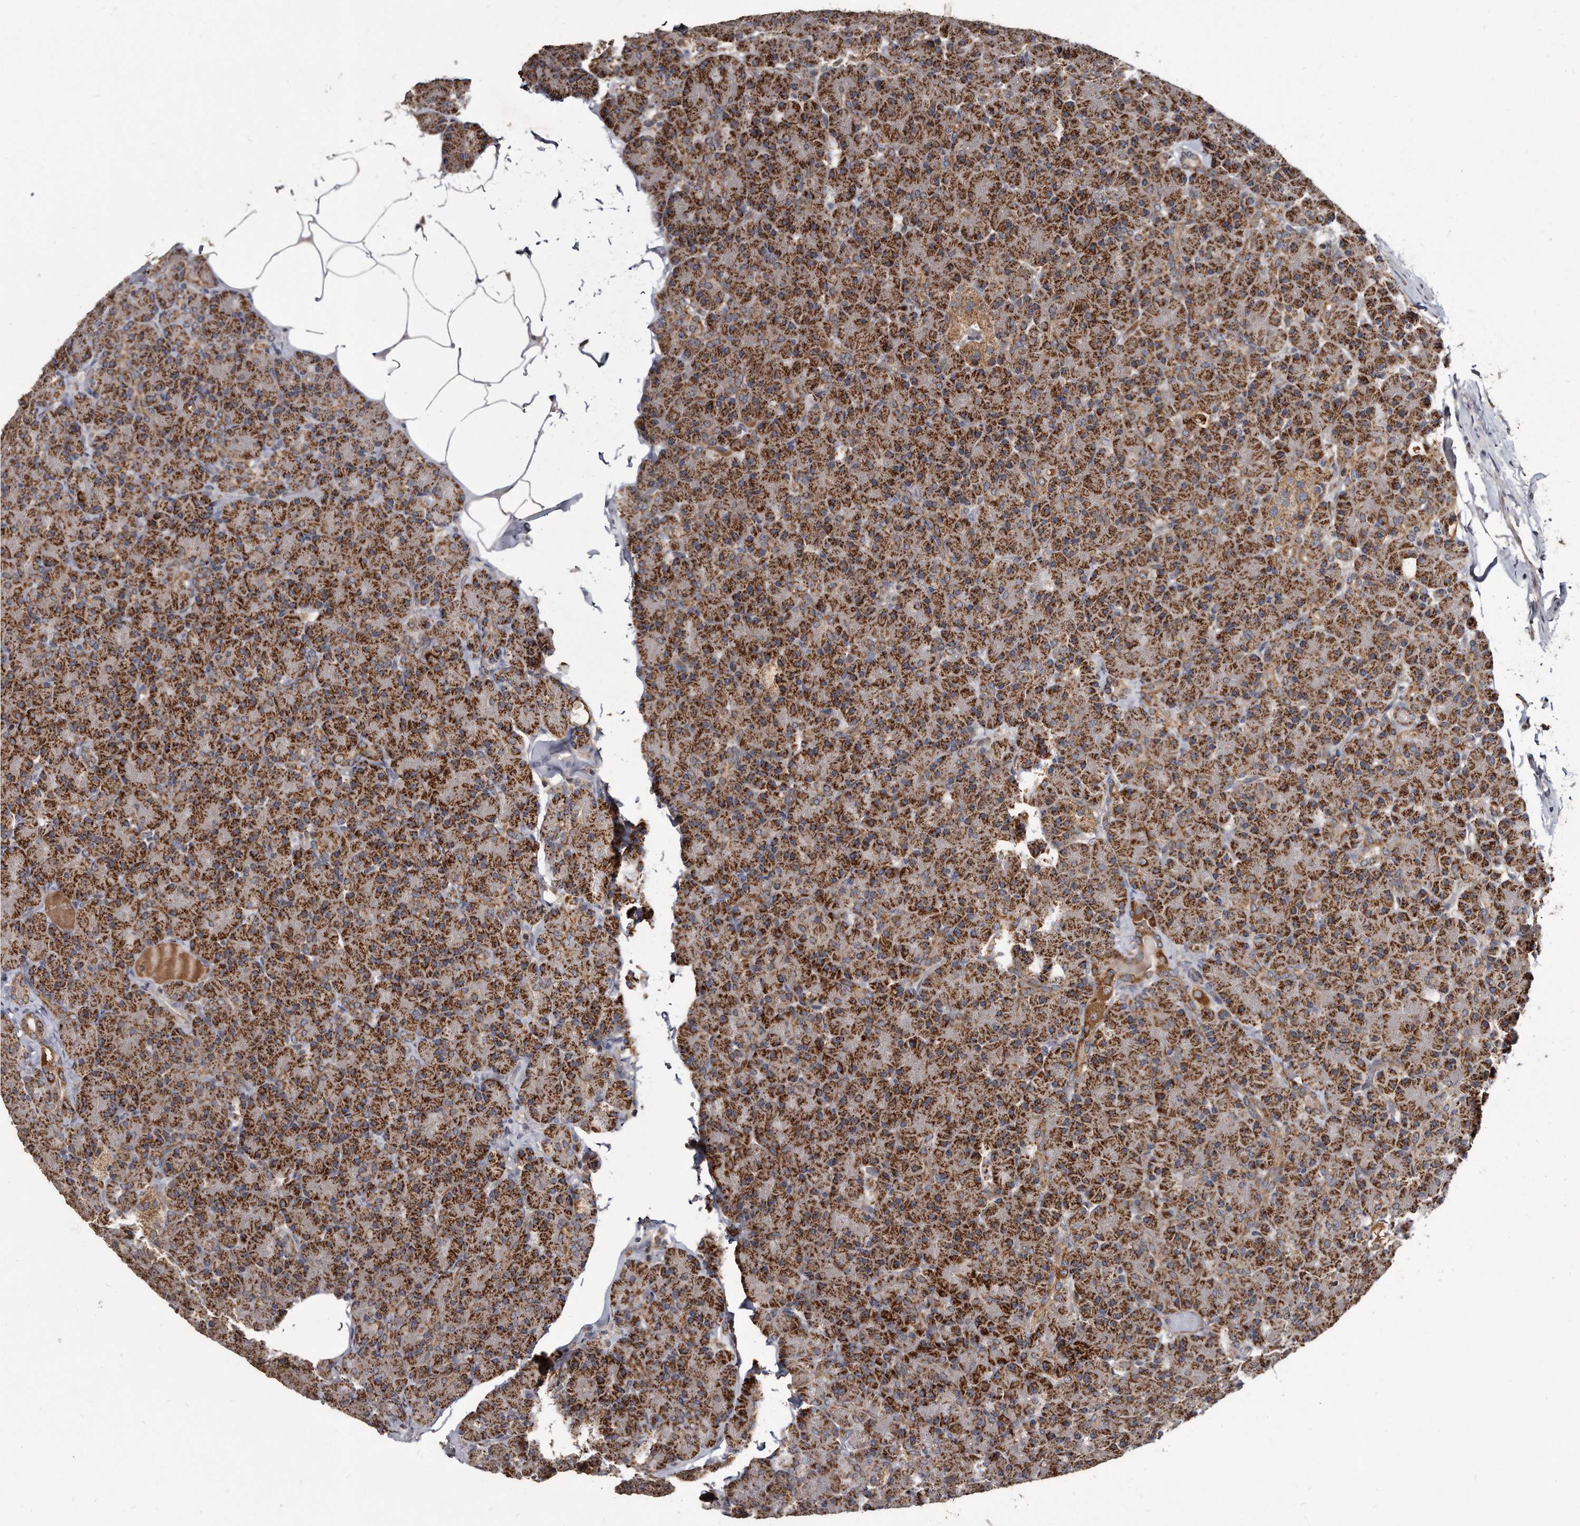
{"staining": {"intensity": "strong", "quantity": ">75%", "location": "cytoplasmic/membranous"}, "tissue": "pancreas", "cell_type": "Exocrine glandular cells", "image_type": "normal", "snomed": [{"axis": "morphology", "description": "Normal tissue, NOS"}, {"axis": "topography", "description": "Pancreas"}], "caption": "Immunohistochemistry photomicrograph of benign pancreas stained for a protein (brown), which exhibits high levels of strong cytoplasmic/membranous staining in about >75% of exocrine glandular cells.", "gene": "FAM136A", "patient": {"sex": "female", "age": 43}}